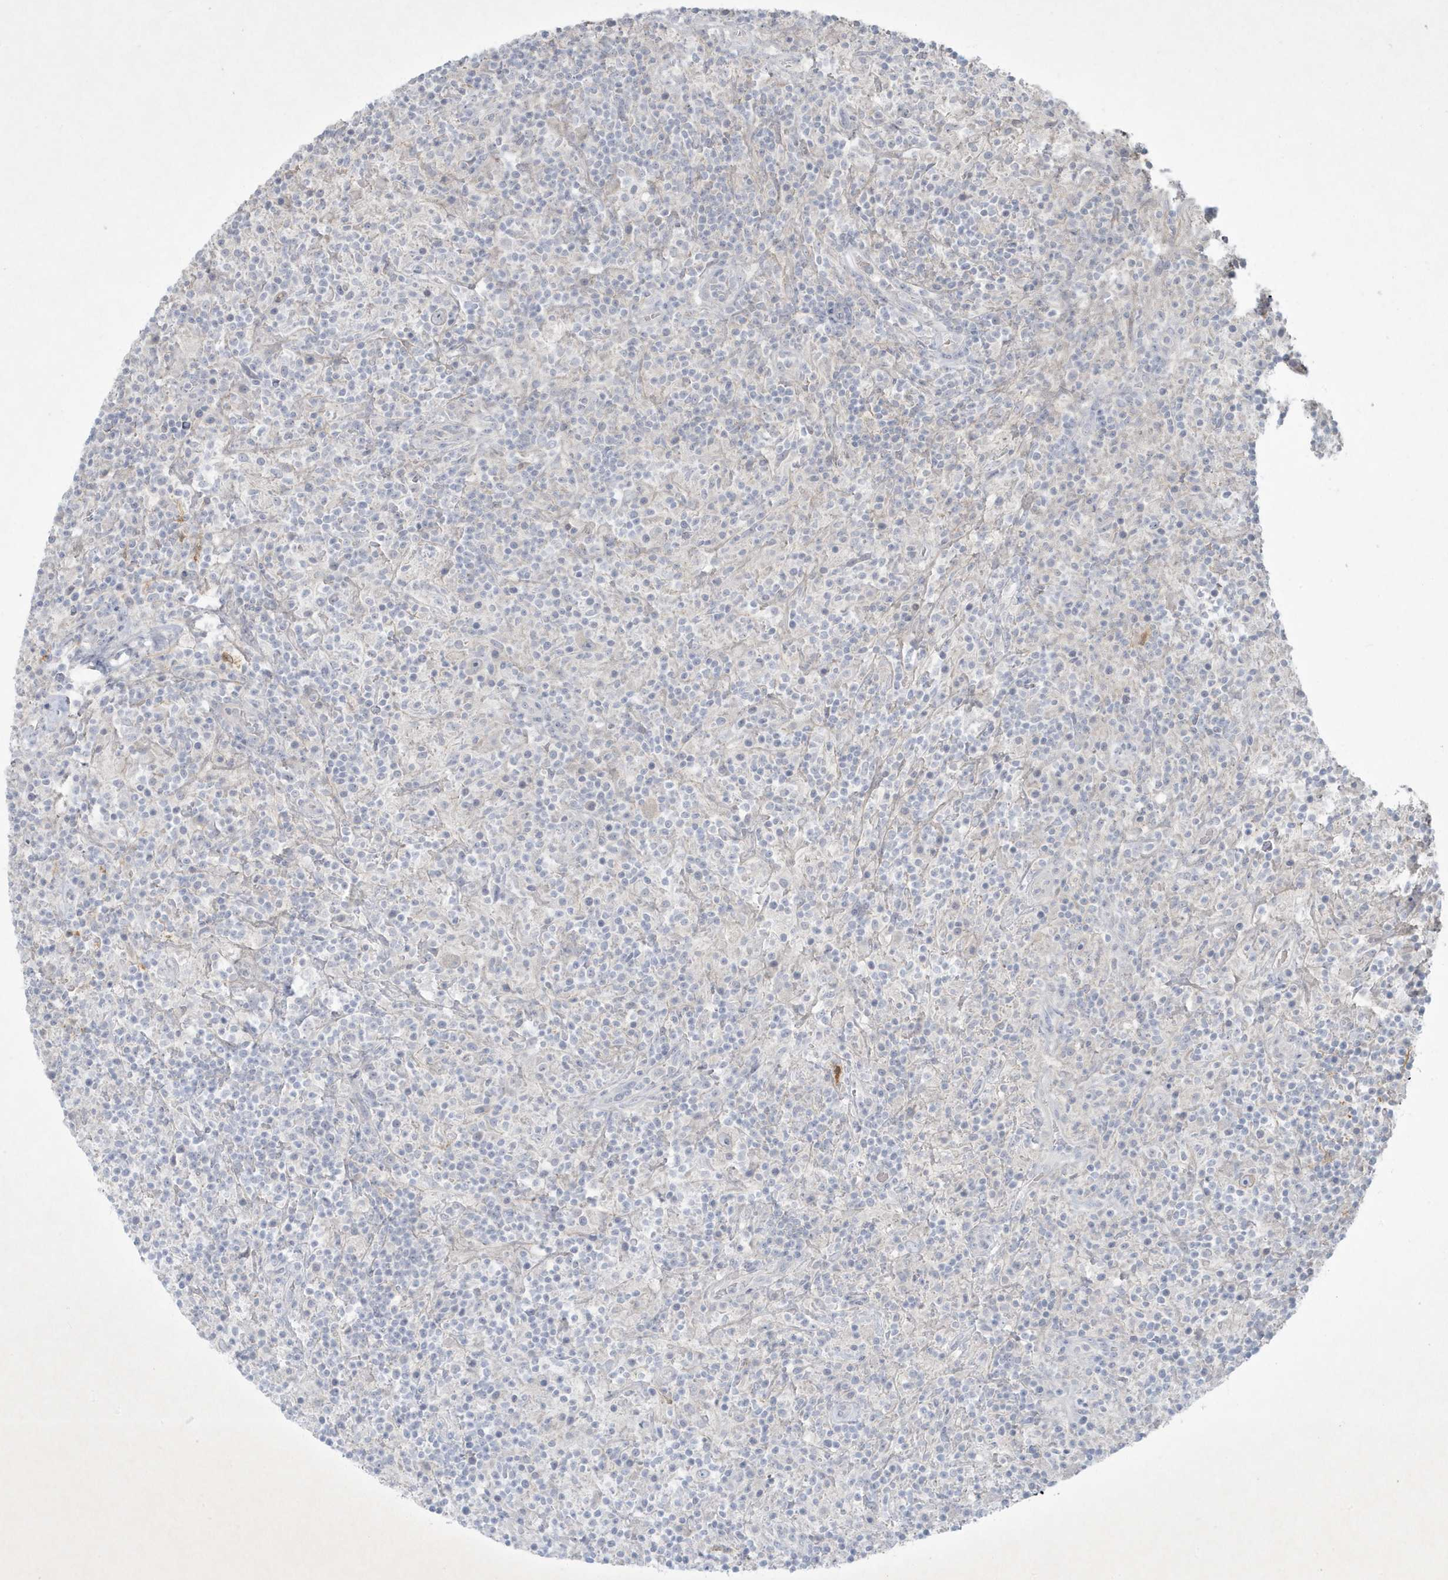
{"staining": {"intensity": "negative", "quantity": "none", "location": "none"}, "tissue": "lymphoma", "cell_type": "Tumor cells", "image_type": "cancer", "snomed": [{"axis": "morphology", "description": "Hodgkin's disease, NOS"}, {"axis": "topography", "description": "Lymph node"}], "caption": "An image of Hodgkin's disease stained for a protein displays no brown staining in tumor cells.", "gene": "CCDC24", "patient": {"sex": "male", "age": 70}}